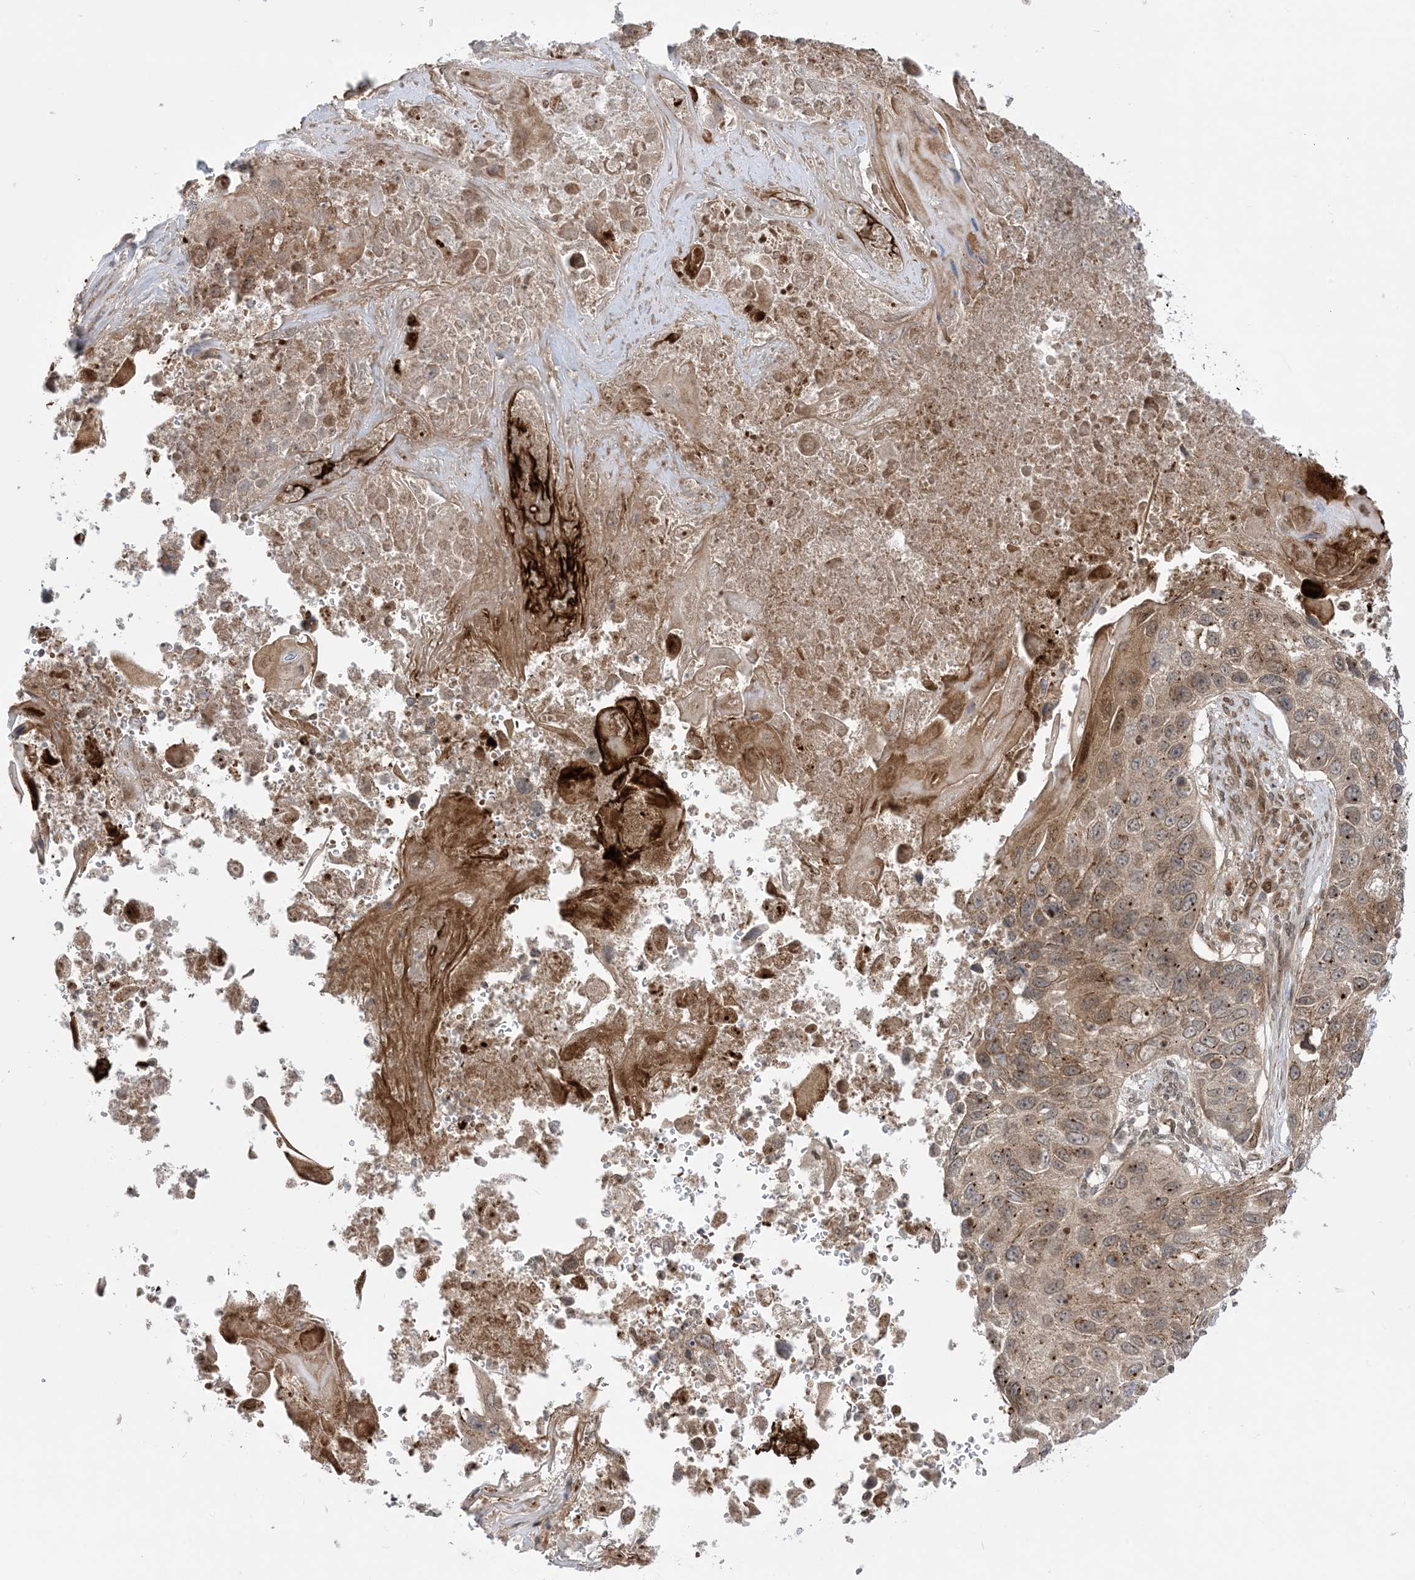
{"staining": {"intensity": "moderate", "quantity": ">75%", "location": "cytoplasmic/membranous"}, "tissue": "lung cancer", "cell_type": "Tumor cells", "image_type": "cancer", "snomed": [{"axis": "morphology", "description": "Squamous cell carcinoma, NOS"}, {"axis": "topography", "description": "Lung"}], "caption": "High-power microscopy captured an IHC image of lung cancer (squamous cell carcinoma), revealing moderate cytoplasmic/membranous expression in approximately >75% of tumor cells.", "gene": "CASP4", "patient": {"sex": "male", "age": 61}}